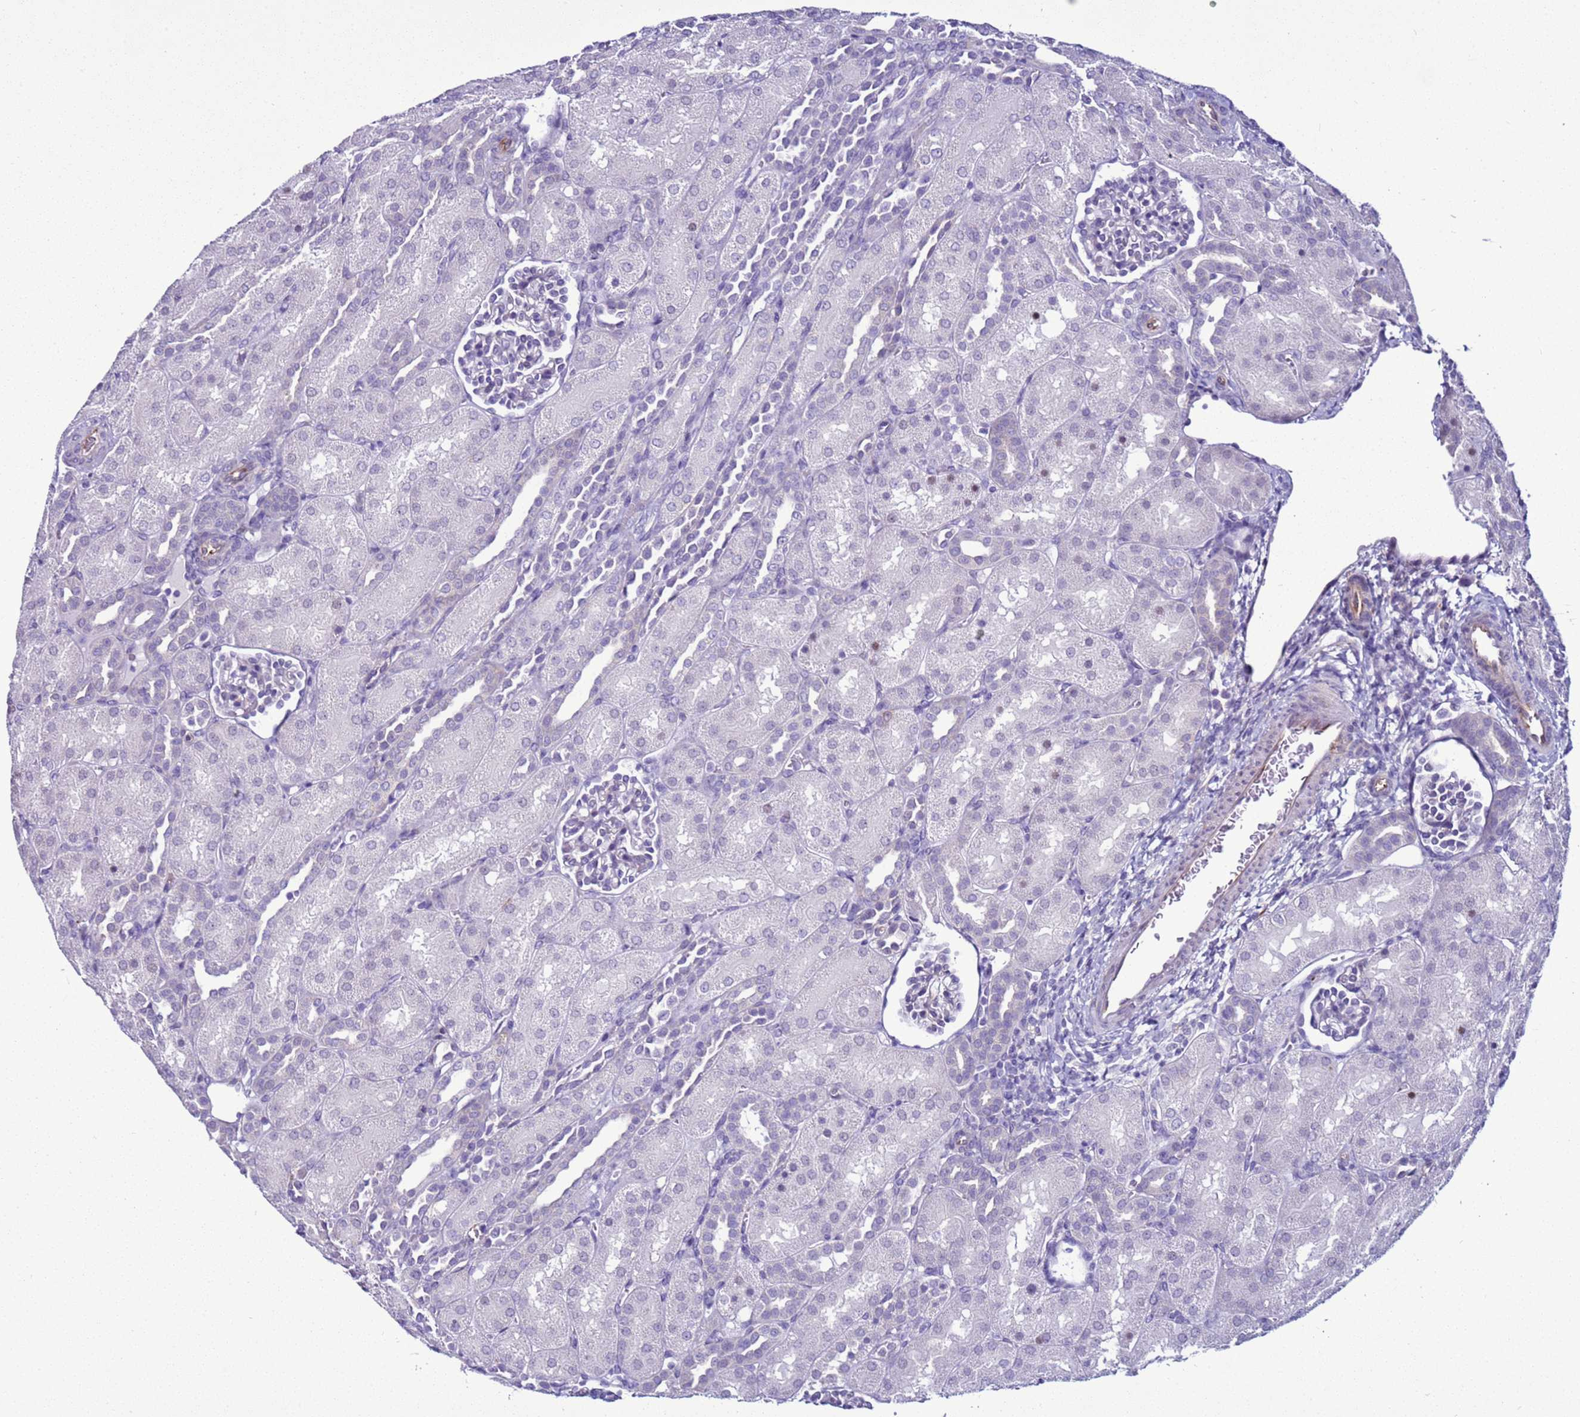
{"staining": {"intensity": "negative", "quantity": "none", "location": "none"}, "tissue": "kidney", "cell_type": "Cells in glomeruli", "image_type": "normal", "snomed": [{"axis": "morphology", "description": "Normal tissue, NOS"}, {"axis": "topography", "description": "Kidney"}], "caption": "A histopathology image of kidney stained for a protein reveals no brown staining in cells in glomeruli. (Brightfield microscopy of DAB immunohistochemistry at high magnification).", "gene": "LRRC10B", "patient": {"sex": "male", "age": 1}}